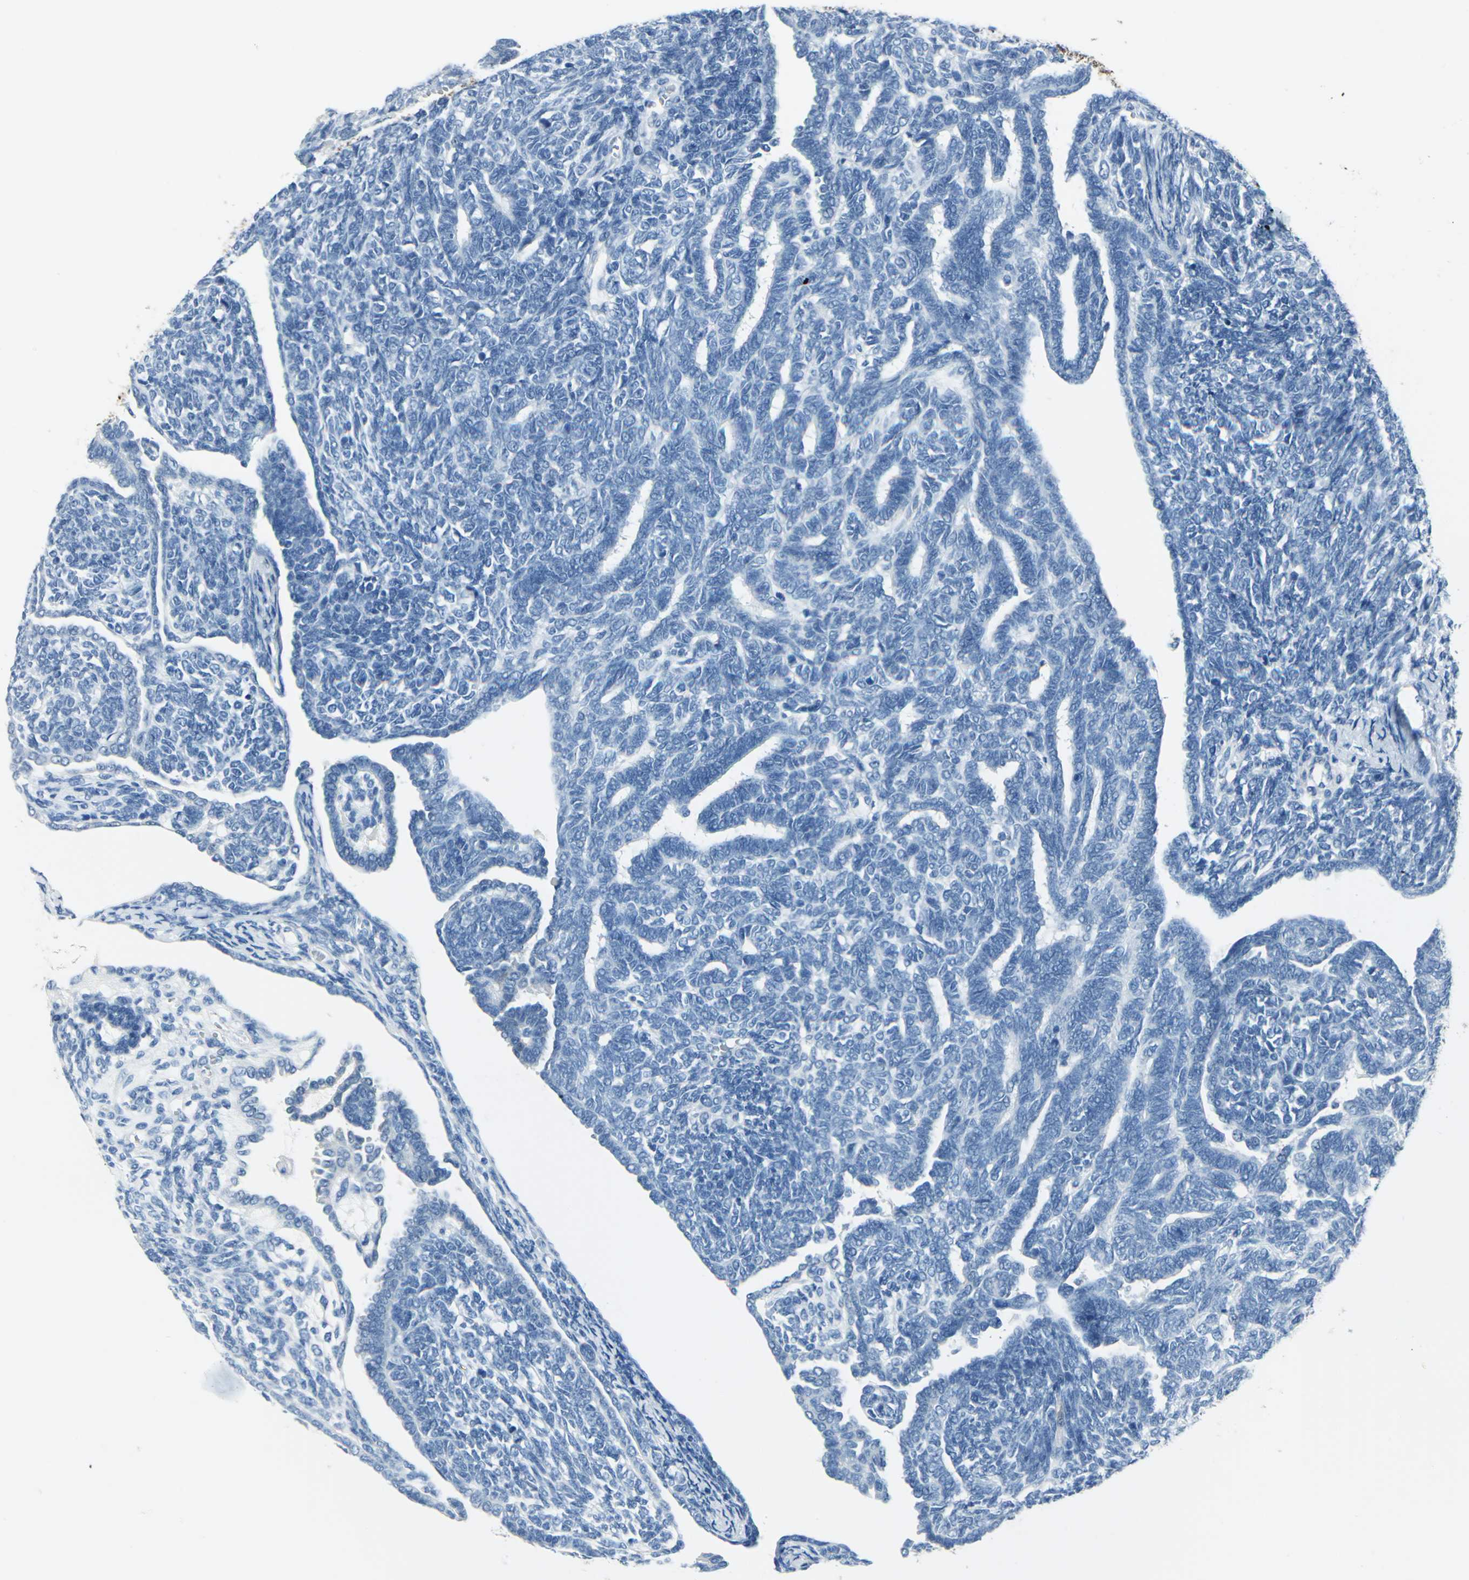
{"staining": {"intensity": "negative", "quantity": "none", "location": "none"}, "tissue": "endometrial cancer", "cell_type": "Tumor cells", "image_type": "cancer", "snomed": [{"axis": "morphology", "description": "Neoplasm, malignant, NOS"}, {"axis": "topography", "description": "Endometrium"}], "caption": "There is no significant expression in tumor cells of endometrial cancer.", "gene": "SFN", "patient": {"sex": "female", "age": 74}}